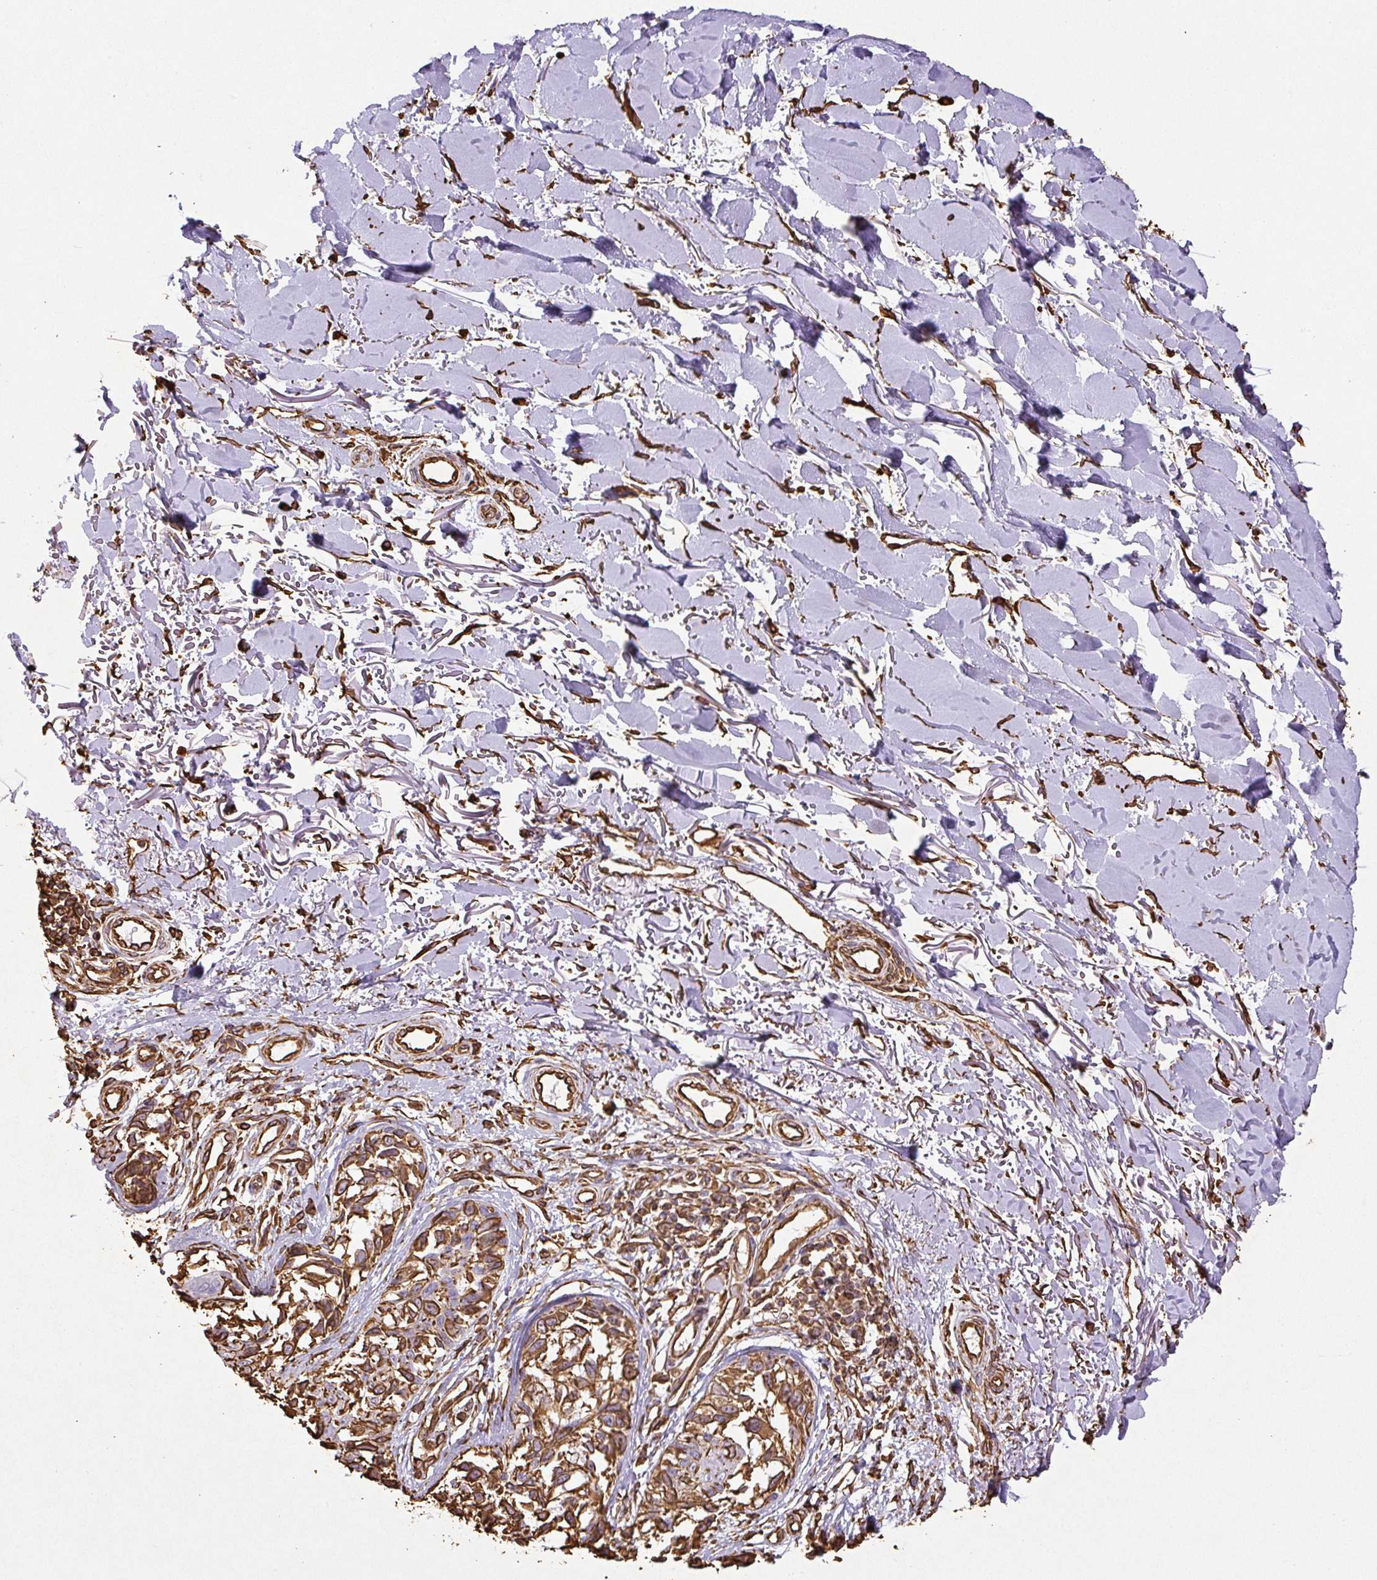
{"staining": {"intensity": "moderate", "quantity": ">75%", "location": "cytoplasmic/membranous"}, "tissue": "melanoma", "cell_type": "Tumor cells", "image_type": "cancer", "snomed": [{"axis": "morphology", "description": "Malignant melanoma, NOS"}, {"axis": "topography", "description": "Skin"}], "caption": "A photomicrograph of malignant melanoma stained for a protein demonstrates moderate cytoplasmic/membranous brown staining in tumor cells.", "gene": "VIM", "patient": {"sex": "male", "age": 73}}